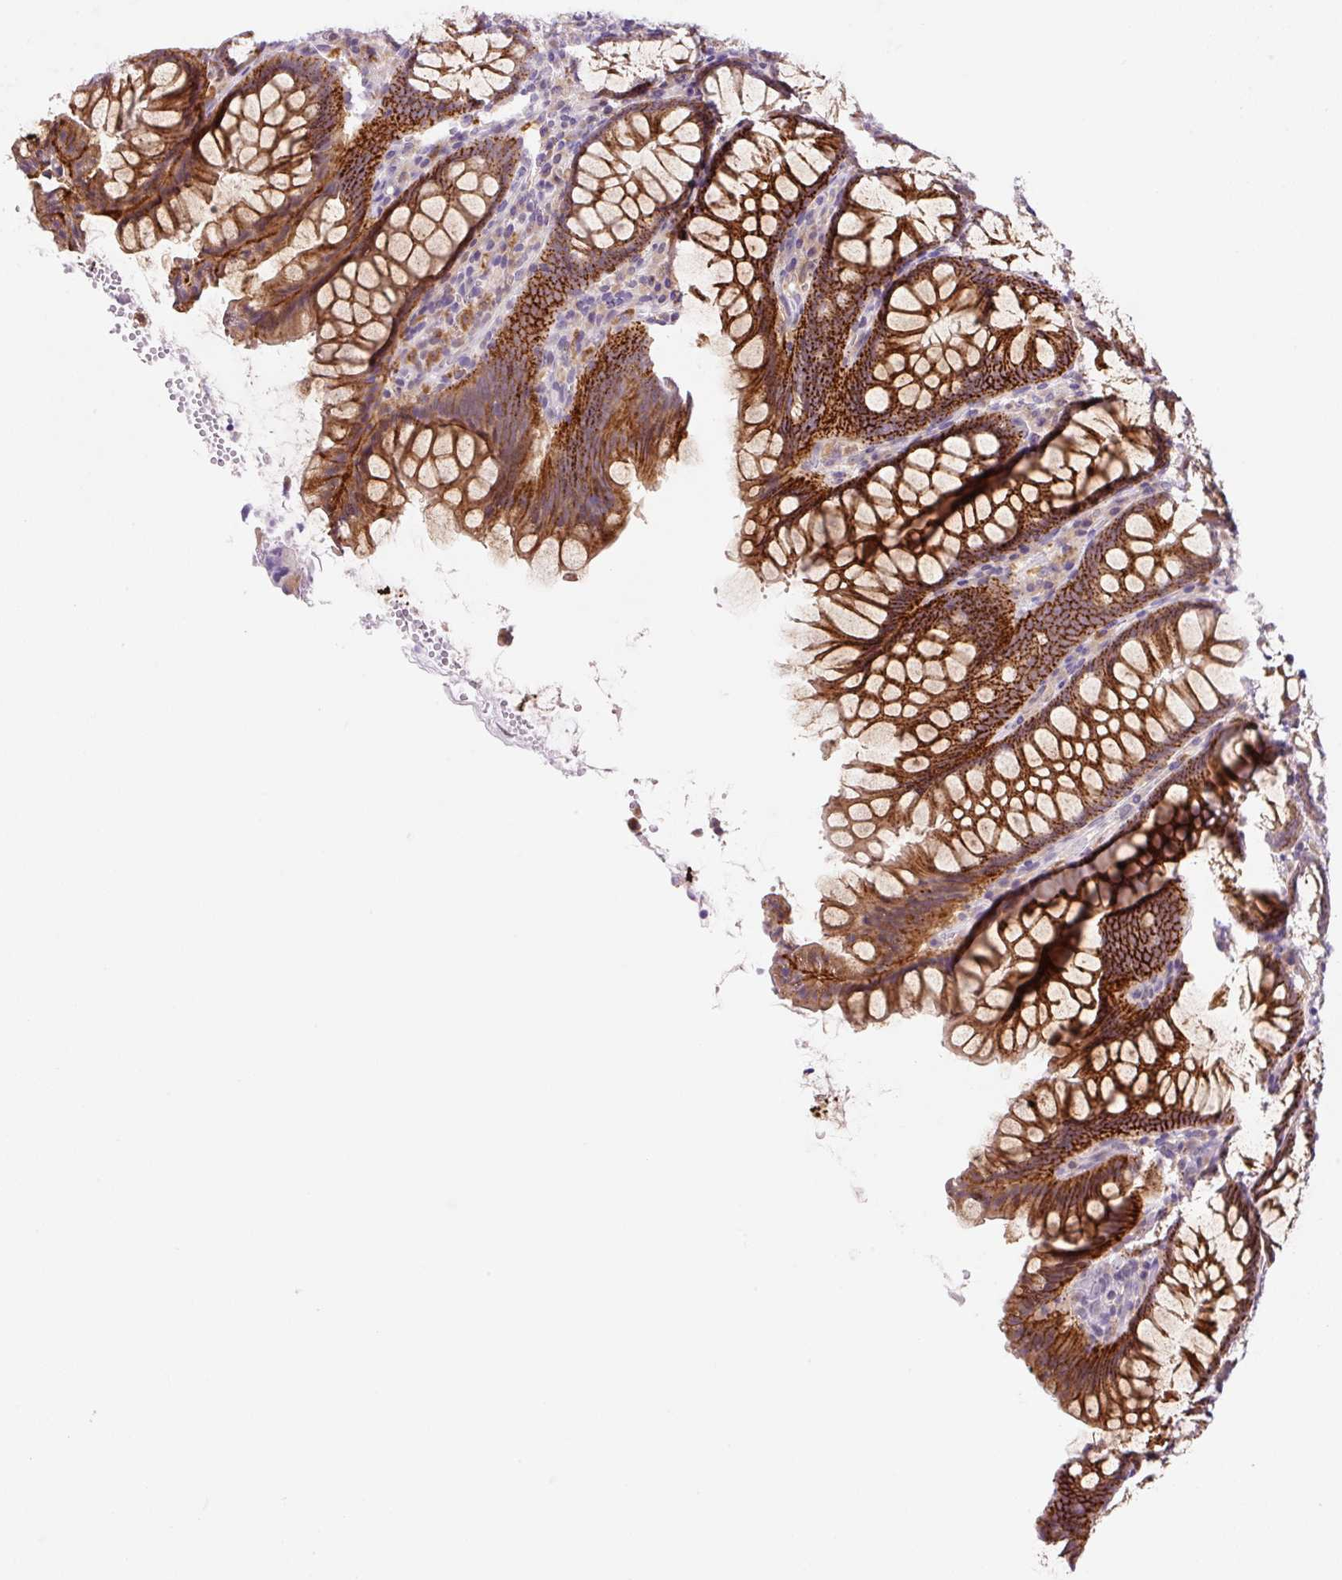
{"staining": {"intensity": "negative", "quantity": "none", "location": "none"}, "tissue": "colon", "cell_type": "Endothelial cells", "image_type": "normal", "snomed": [{"axis": "morphology", "description": "Normal tissue, NOS"}, {"axis": "topography", "description": "Colon"}], "caption": "This is a image of IHC staining of benign colon, which shows no expression in endothelial cells.", "gene": "CEBPZOS", "patient": {"sex": "female", "age": 79}}